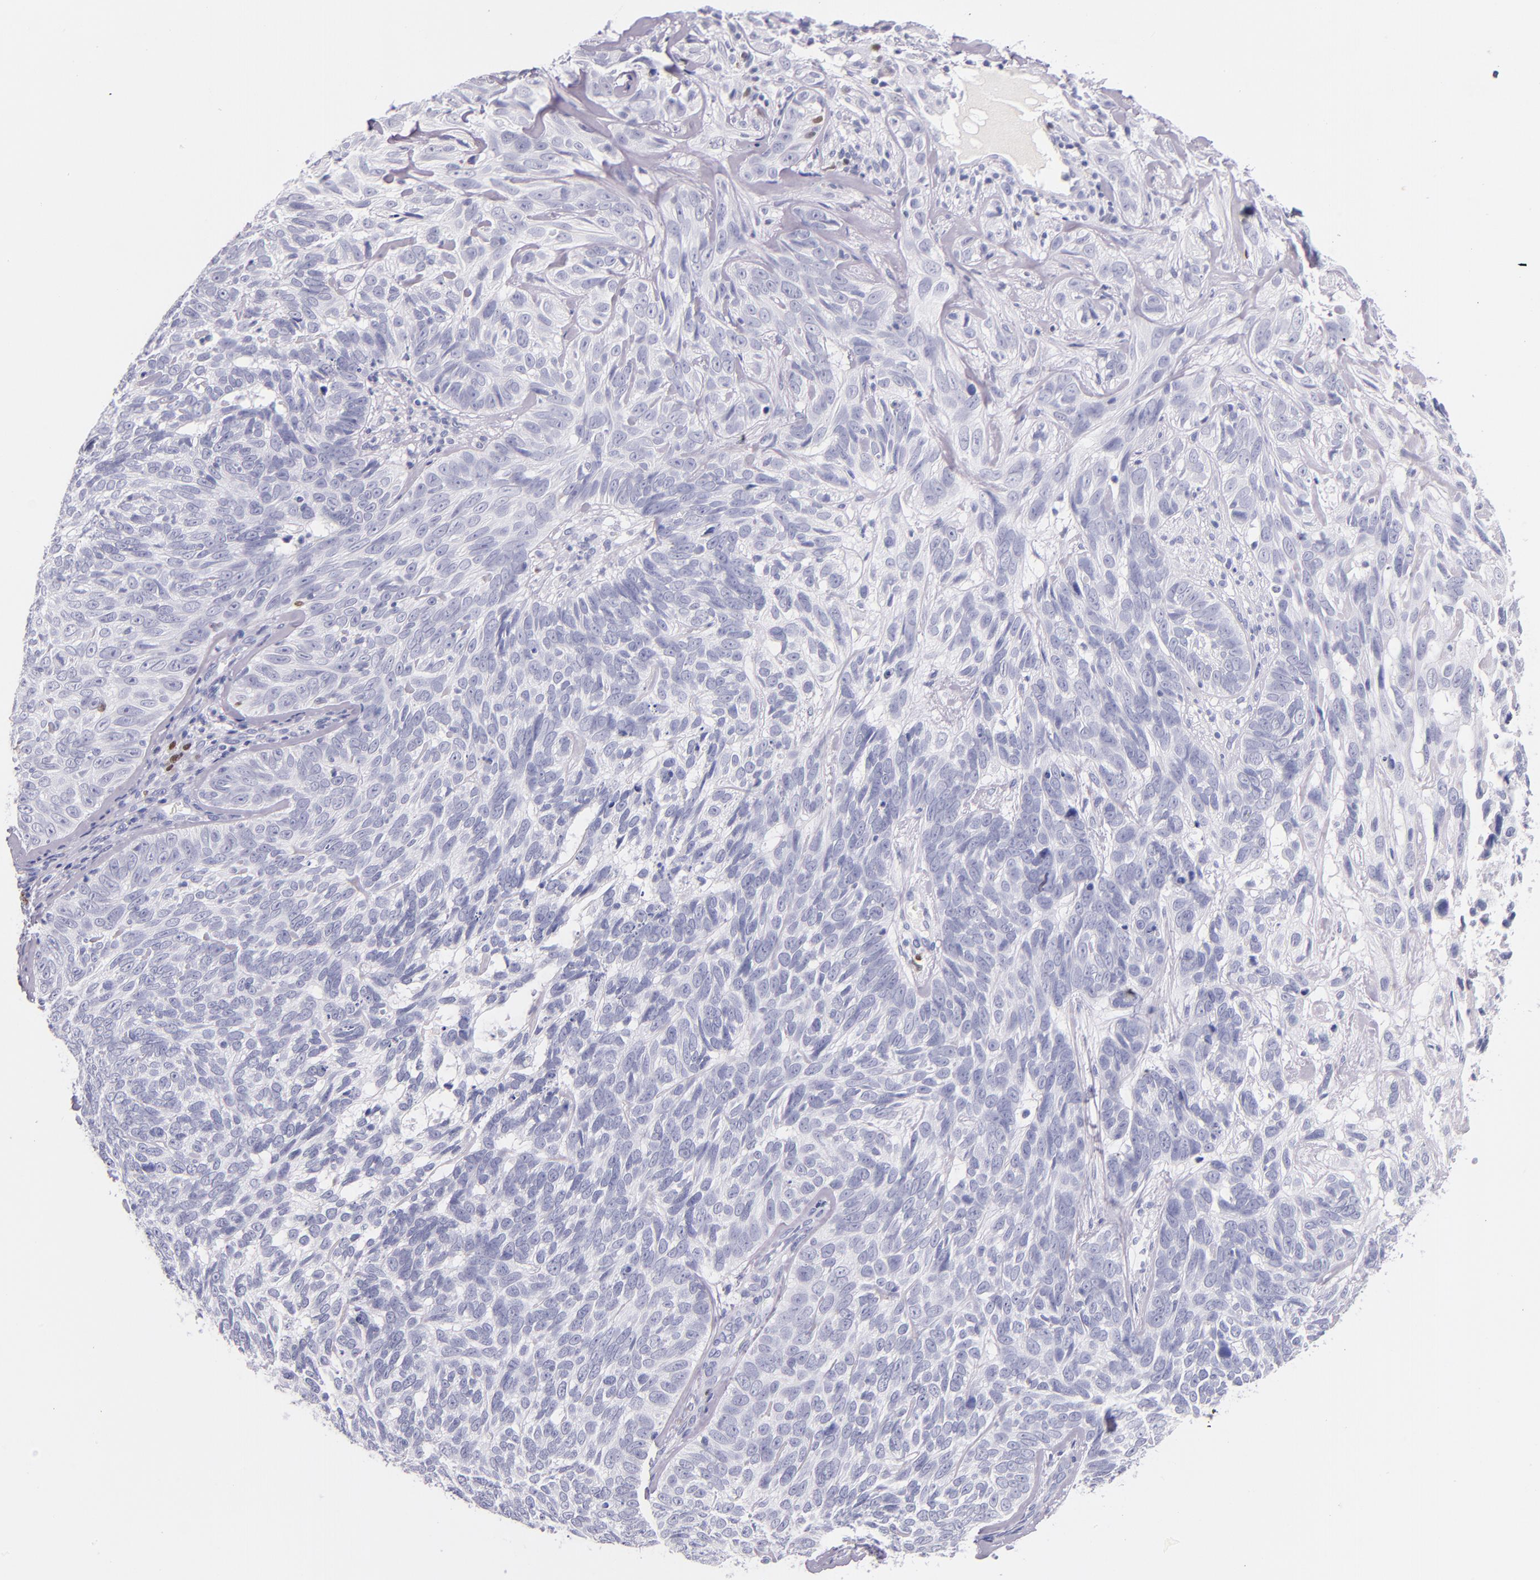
{"staining": {"intensity": "negative", "quantity": "none", "location": "none"}, "tissue": "skin cancer", "cell_type": "Tumor cells", "image_type": "cancer", "snomed": [{"axis": "morphology", "description": "Basal cell carcinoma"}, {"axis": "topography", "description": "Skin"}], "caption": "The micrograph displays no staining of tumor cells in skin cancer (basal cell carcinoma).", "gene": "IRF4", "patient": {"sex": "male", "age": 72}}